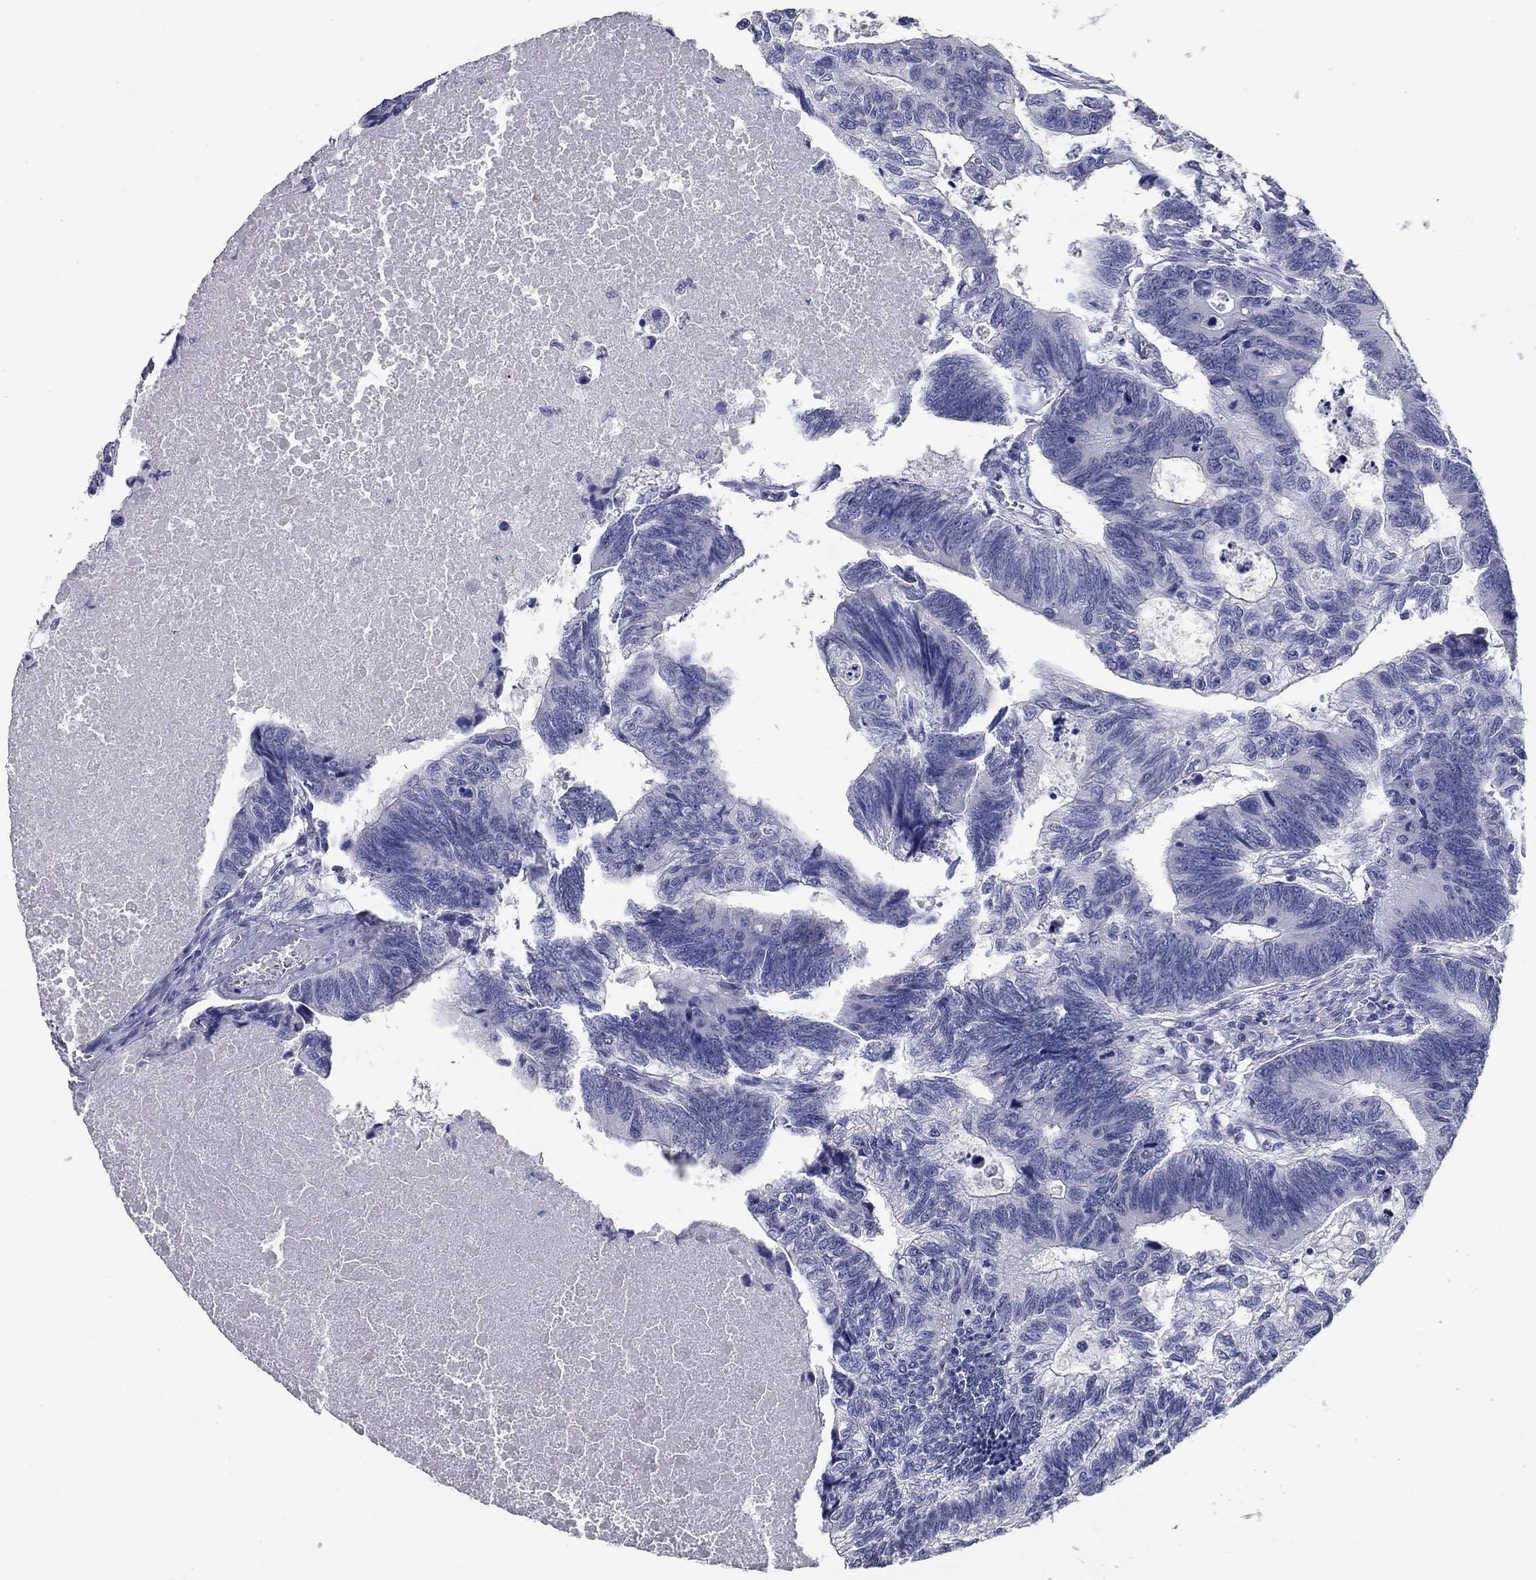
{"staining": {"intensity": "negative", "quantity": "none", "location": "none"}, "tissue": "colorectal cancer", "cell_type": "Tumor cells", "image_type": "cancer", "snomed": [{"axis": "morphology", "description": "Adenocarcinoma, NOS"}, {"axis": "topography", "description": "Colon"}], "caption": "Protein analysis of colorectal cancer (adenocarcinoma) demonstrates no significant staining in tumor cells.", "gene": "TAC1", "patient": {"sex": "female", "age": 77}}